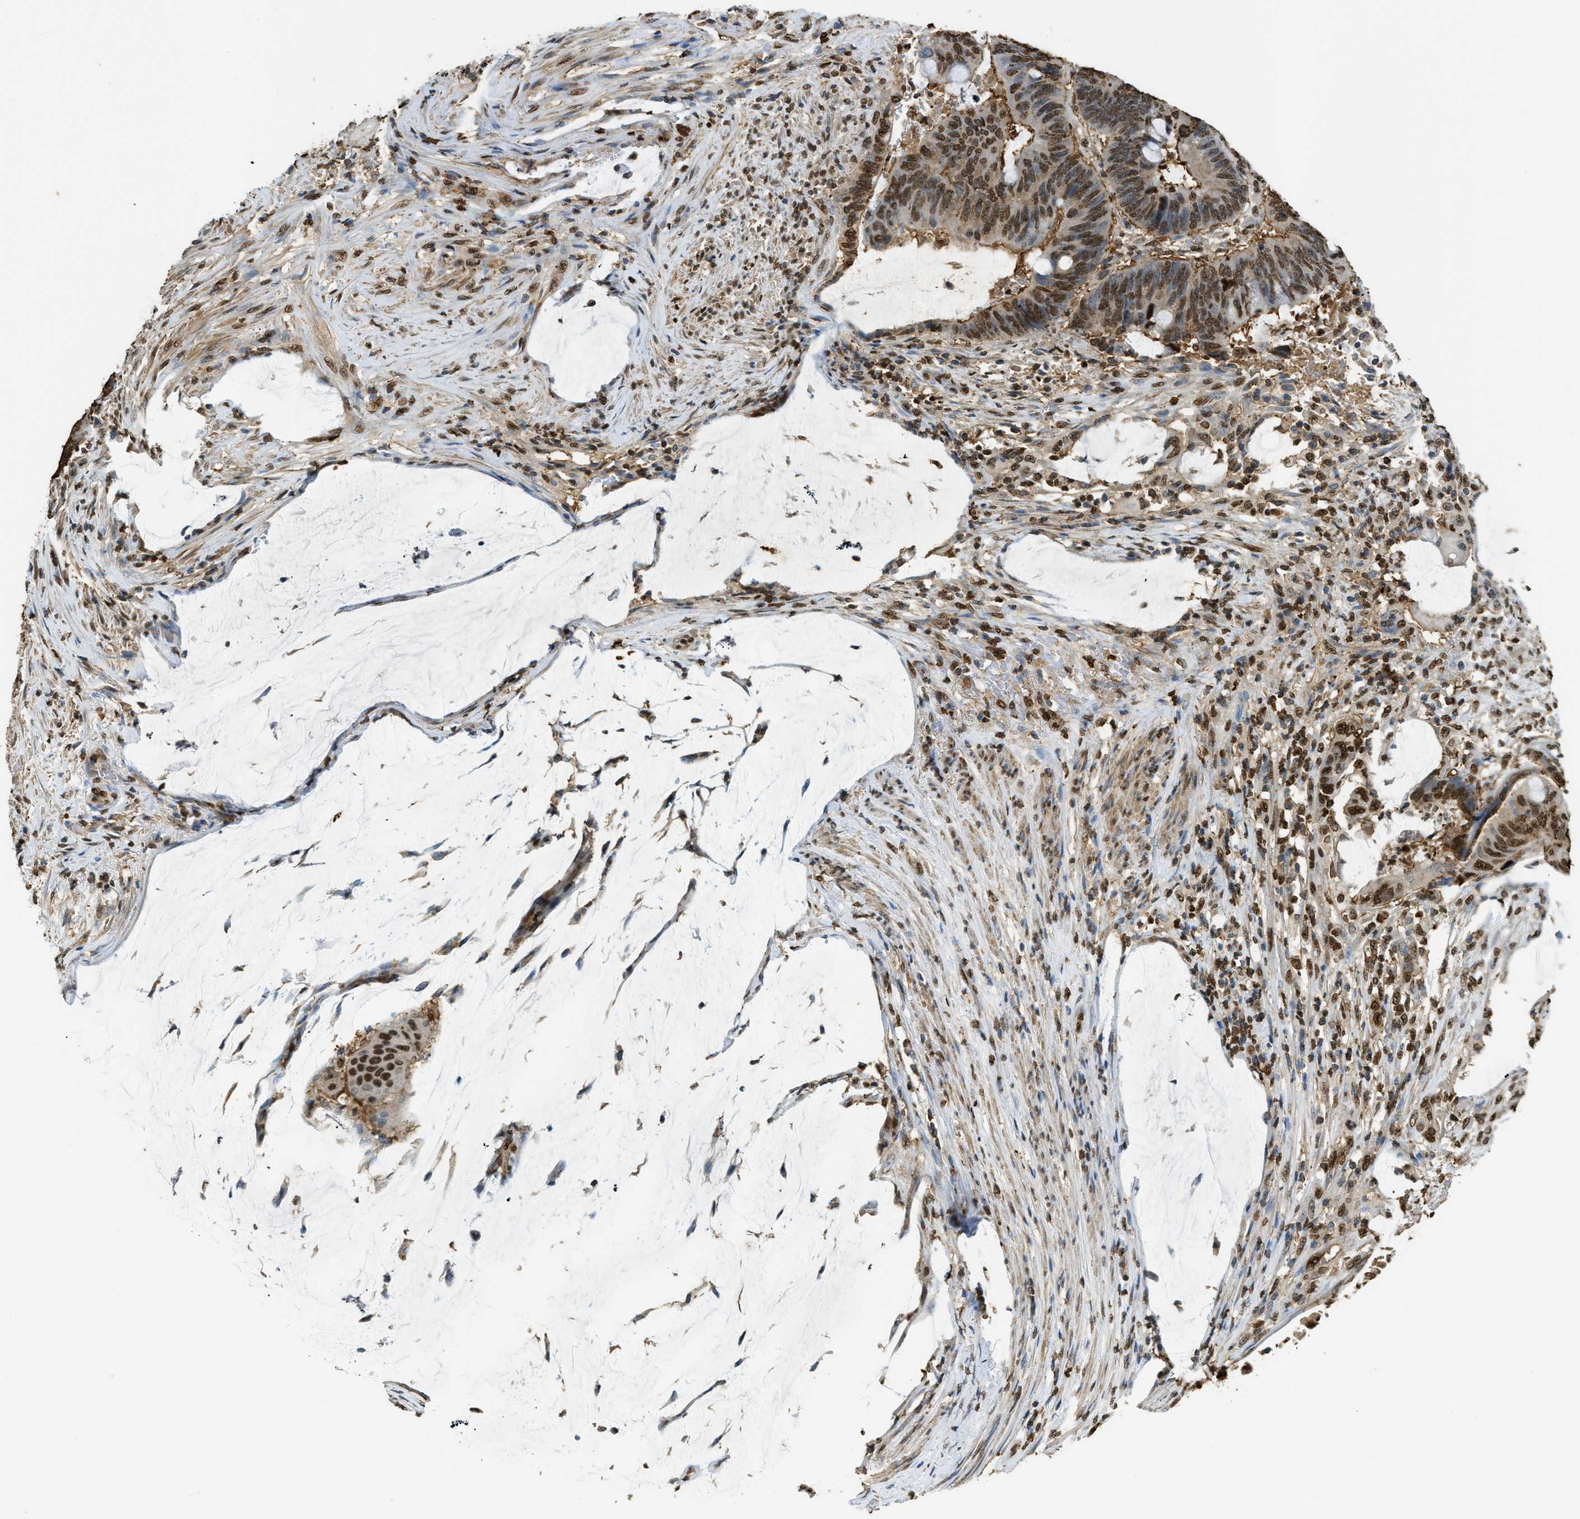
{"staining": {"intensity": "strong", "quantity": "25%-75%", "location": "nuclear"}, "tissue": "colorectal cancer", "cell_type": "Tumor cells", "image_type": "cancer", "snomed": [{"axis": "morphology", "description": "Normal tissue, NOS"}, {"axis": "morphology", "description": "Adenocarcinoma, NOS"}, {"axis": "topography", "description": "Rectum"}], "caption": "Colorectal cancer was stained to show a protein in brown. There is high levels of strong nuclear expression in about 25%-75% of tumor cells.", "gene": "NR5A2", "patient": {"sex": "male", "age": 92}}